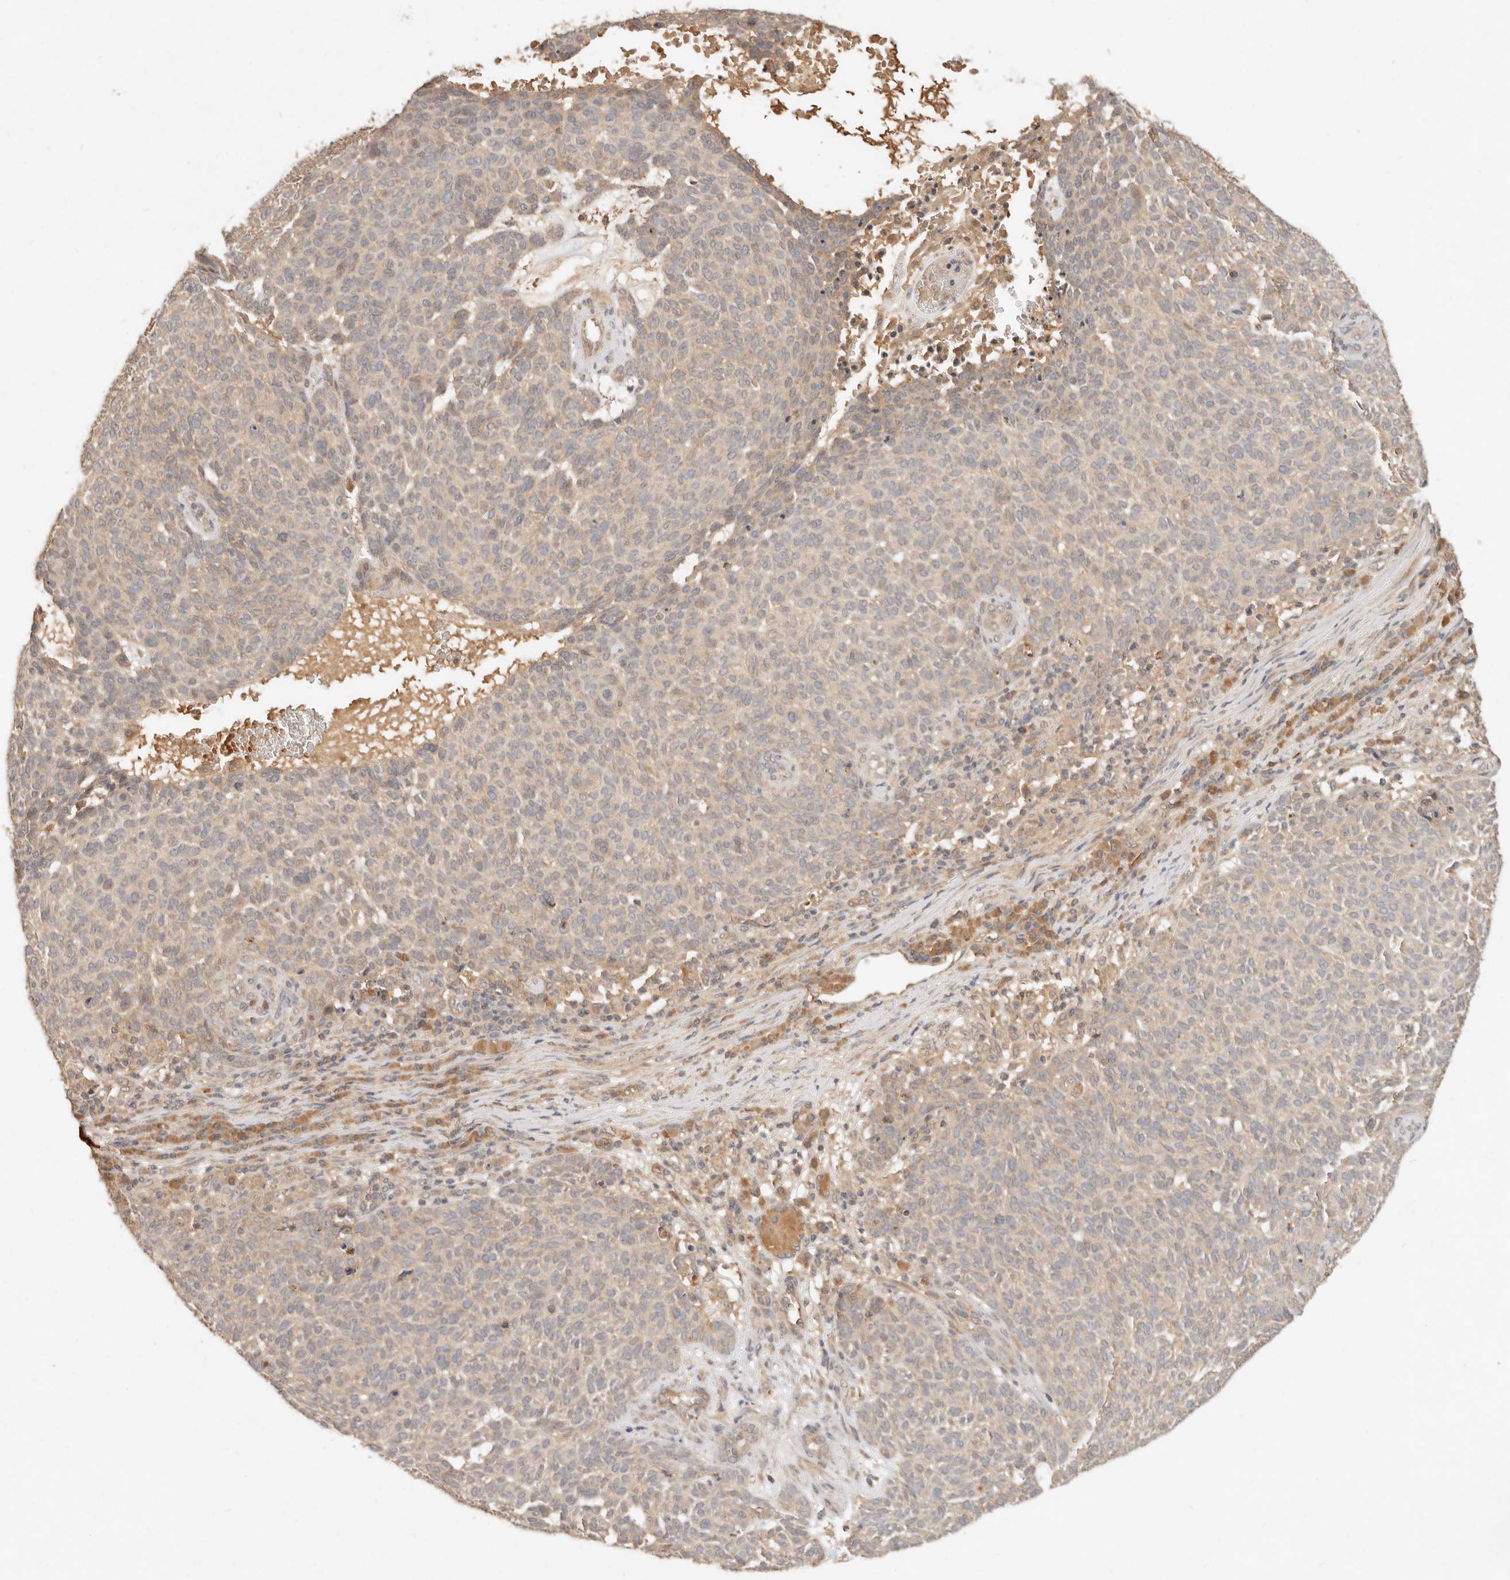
{"staining": {"intensity": "weak", "quantity": "25%-75%", "location": "cytoplasmic/membranous"}, "tissue": "skin cancer", "cell_type": "Tumor cells", "image_type": "cancer", "snomed": [{"axis": "morphology", "description": "Squamous cell carcinoma, NOS"}, {"axis": "topography", "description": "Skin"}], "caption": "The micrograph displays immunohistochemical staining of skin squamous cell carcinoma. There is weak cytoplasmic/membranous expression is seen in about 25%-75% of tumor cells.", "gene": "FREM2", "patient": {"sex": "female", "age": 90}}